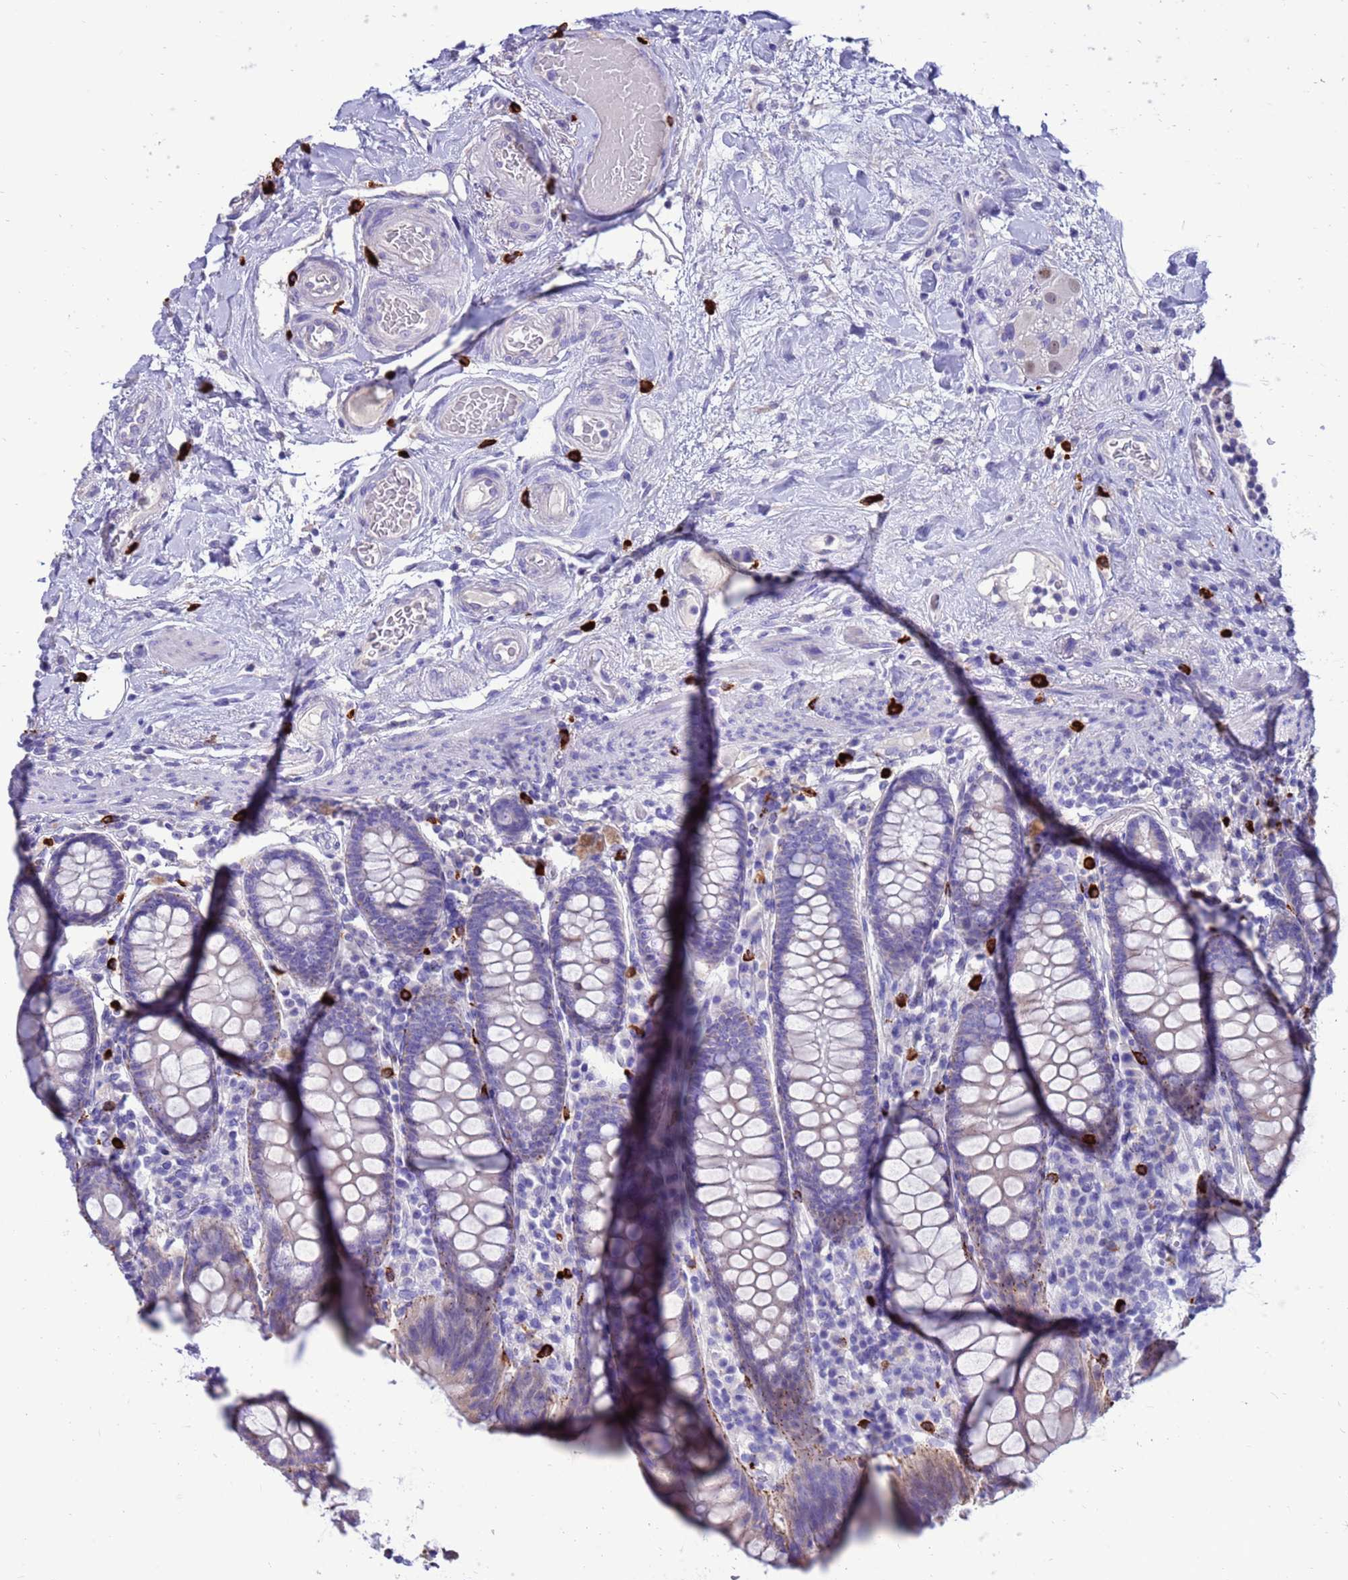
{"staining": {"intensity": "negative", "quantity": "none", "location": "none"}, "tissue": "colon", "cell_type": "Endothelial cells", "image_type": "normal", "snomed": [{"axis": "morphology", "description": "Normal tissue, NOS"}, {"axis": "topography", "description": "Colon"}], "caption": "This image is of benign colon stained with immunohistochemistry (IHC) to label a protein in brown with the nuclei are counter-stained blue. There is no expression in endothelial cells.", "gene": "PDE10A", "patient": {"sex": "female", "age": 79}}